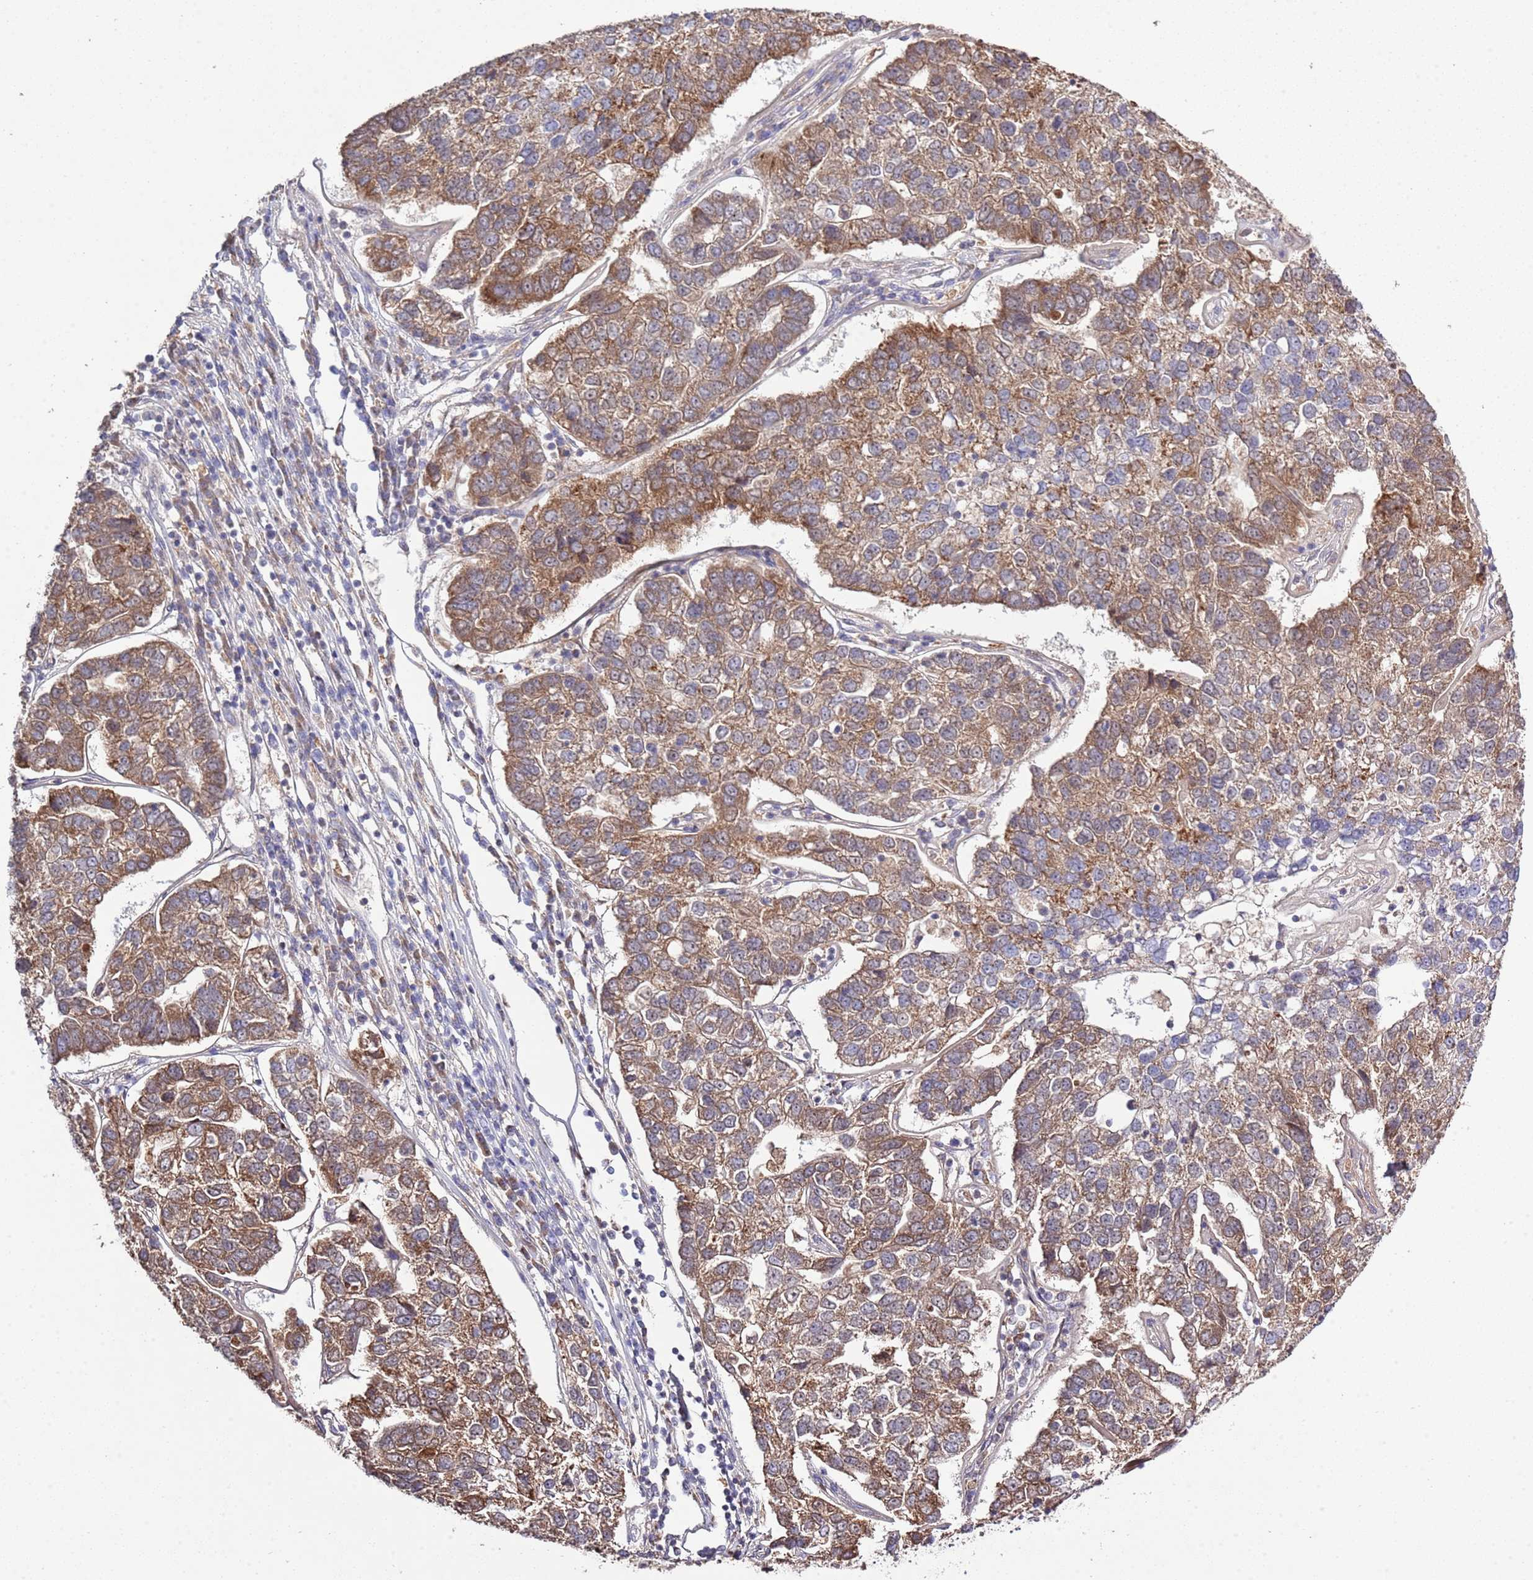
{"staining": {"intensity": "moderate", "quantity": ">75%", "location": "cytoplasmic/membranous"}, "tissue": "pancreatic cancer", "cell_type": "Tumor cells", "image_type": "cancer", "snomed": [{"axis": "morphology", "description": "Adenocarcinoma, NOS"}, {"axis": "topography", "description": "Pancreas"}], "caption": "Tumor cells exhibit medium levels of moderate cytoplasmic/membranous staining in about >75% of cells in human pancreatic cancer.", "gene": "IVD", "patient": {"sex": "female", "age": 61}}